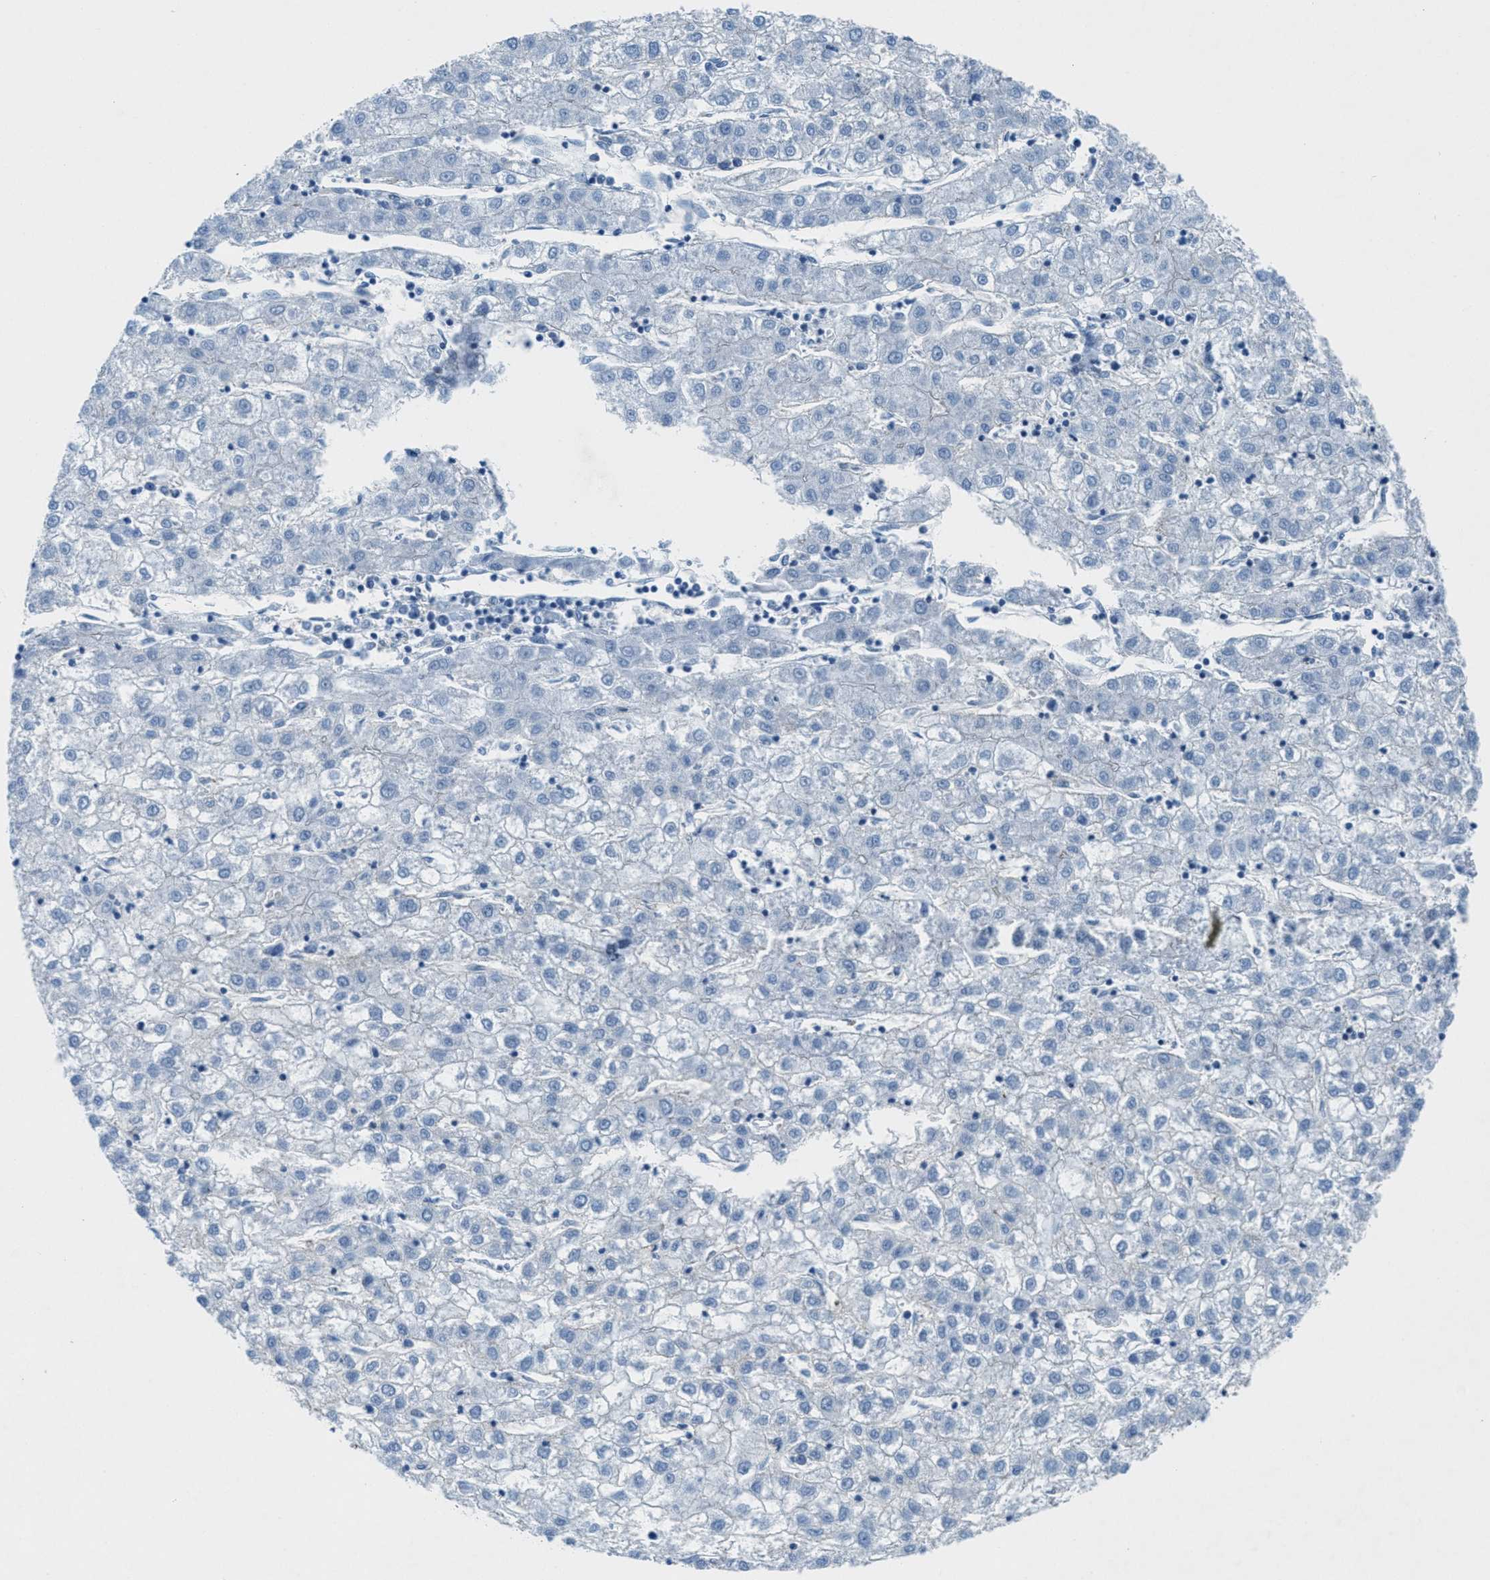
{"staining": {"intensity": "negative", "quantity": "none", "location": "none"}, "tissue": "liver cancer", "cell_type": "Tumor cells", "image_type": "cancer", "snomed": [{"axis": "morphology", "description": "Carcinoma, Hepatocellular, NOS"}, {"axis": "topography", "description": "Liver"}], "caption": "Immunohistochemistry (IHC) of hepatocellular carcinoma (liver) demonstrates no staining in tumor cells. (Brightfield microscopy of DAB immunohistochemistry at high magnification).", "gene": "MFSD13A", "patient": {"sex": "male", "age": 72}}